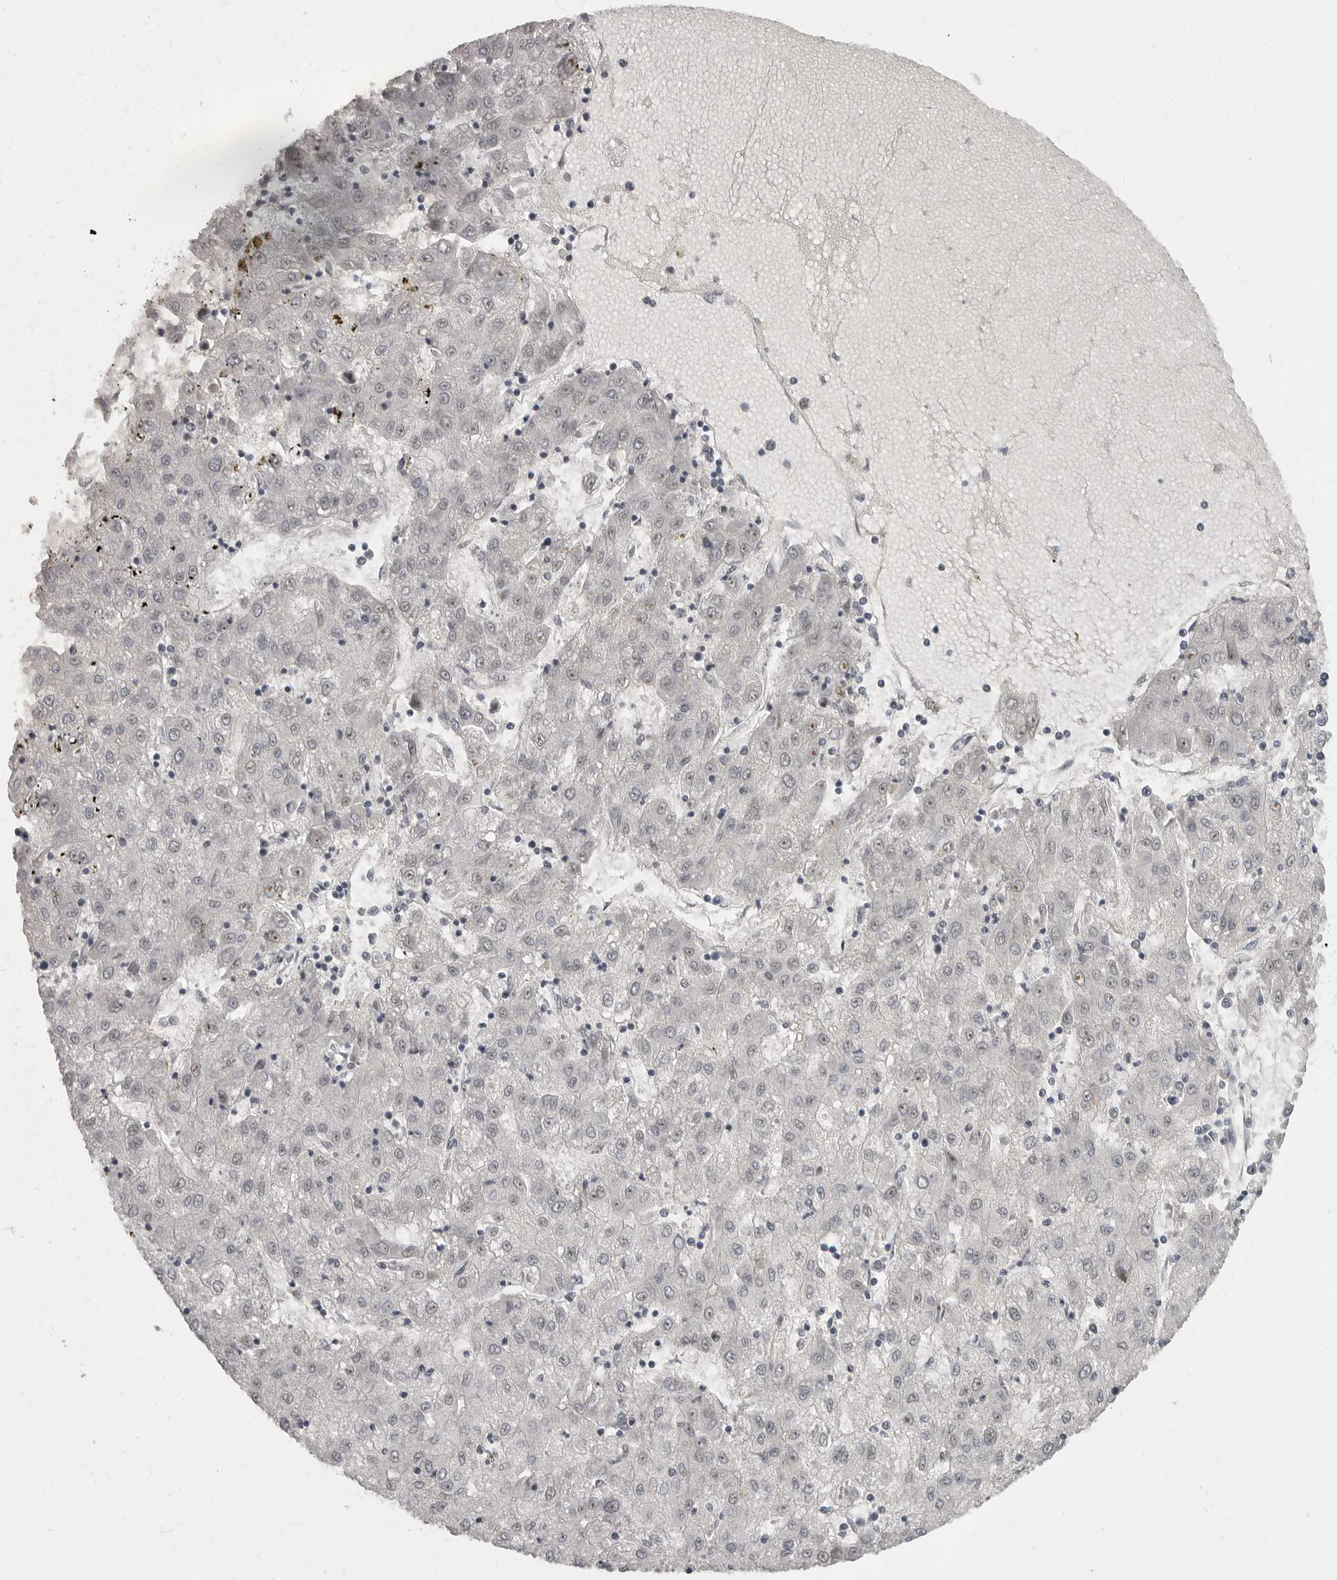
{"staining": {"intensity": "negative", "quantity": "none", "location": "none"}, "tissue": "liver cancer", "cell_type": "Tumor cells", "image_type": "cancer", "snomed": [{"axis": "morphology", "description": "Carcinoma, Hepatocellular, NOS"}, {"axis": "topography", "description": "Liver"}], "caption": "An immunohistochemistry image of liver hepatocellular carcinoma is shown. There is no staining in tumor cells of liver hepatocellular carcinoma.", "gene": "MRTO4", "patient": {"sex": "male", "age": 72}}